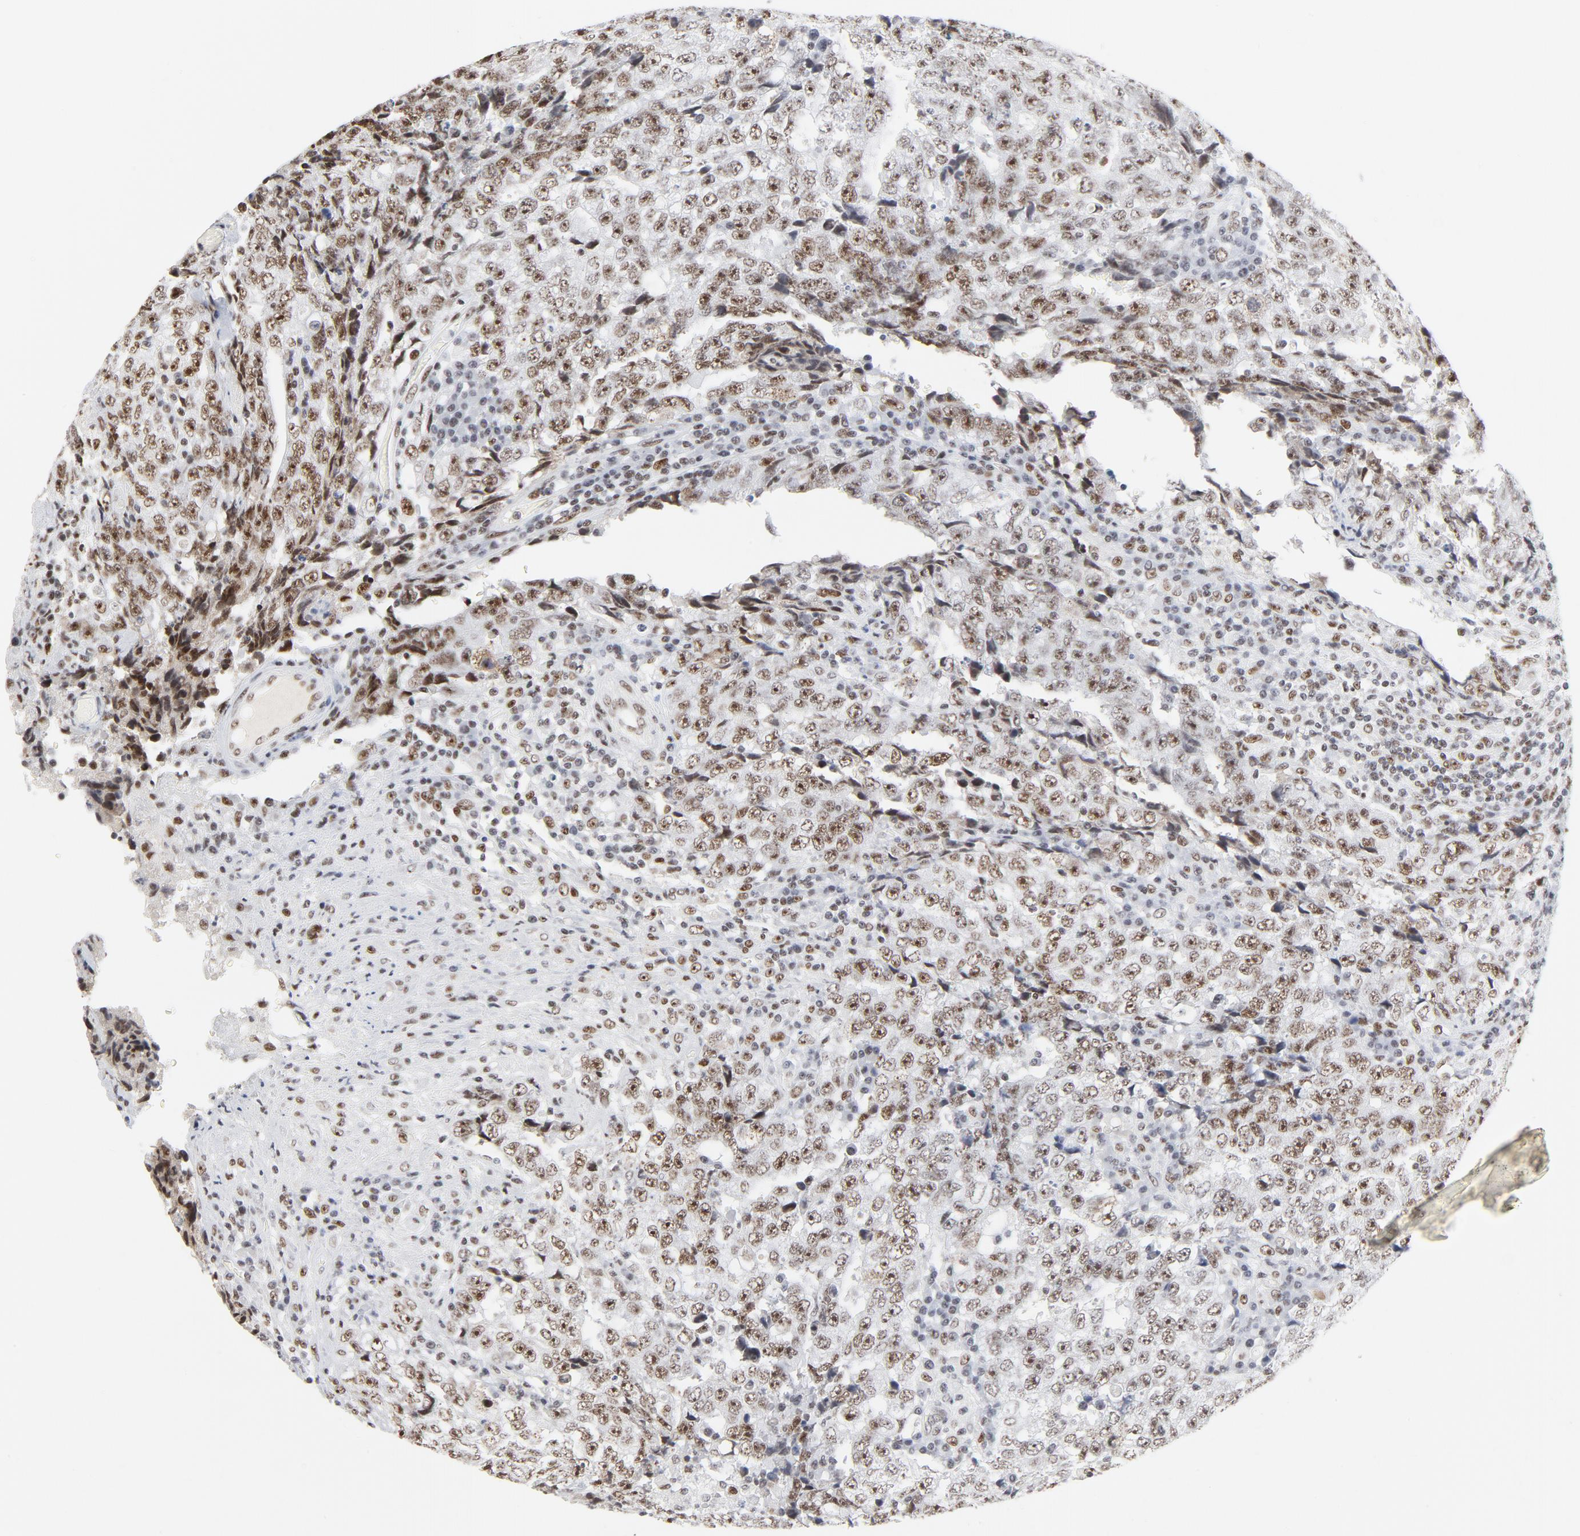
{"staining": {"intensity": "moderate", "quantity": ">75%", "location": "nuclear"}, "tissue": "testis cancer", "cell_type": "Tumor cells", "image_type": "cancer", "snomed": [{"axis": "morphology", "description": "Necrosis, NOS"}, {"axis": "morphology", "description": "Carcinoma, Embryonal, NOS"}, {"axis": "topography", "description": "Testis"}], "caption": "There is medium levels of moderate nuclear staining in tumor cells of testis cancer (embryonal carcinoma), as demonstrated by immunohistochemical staining (brown color).", "gene": "GTF2H1", "patient": {"sex": "male", "age": 19}}